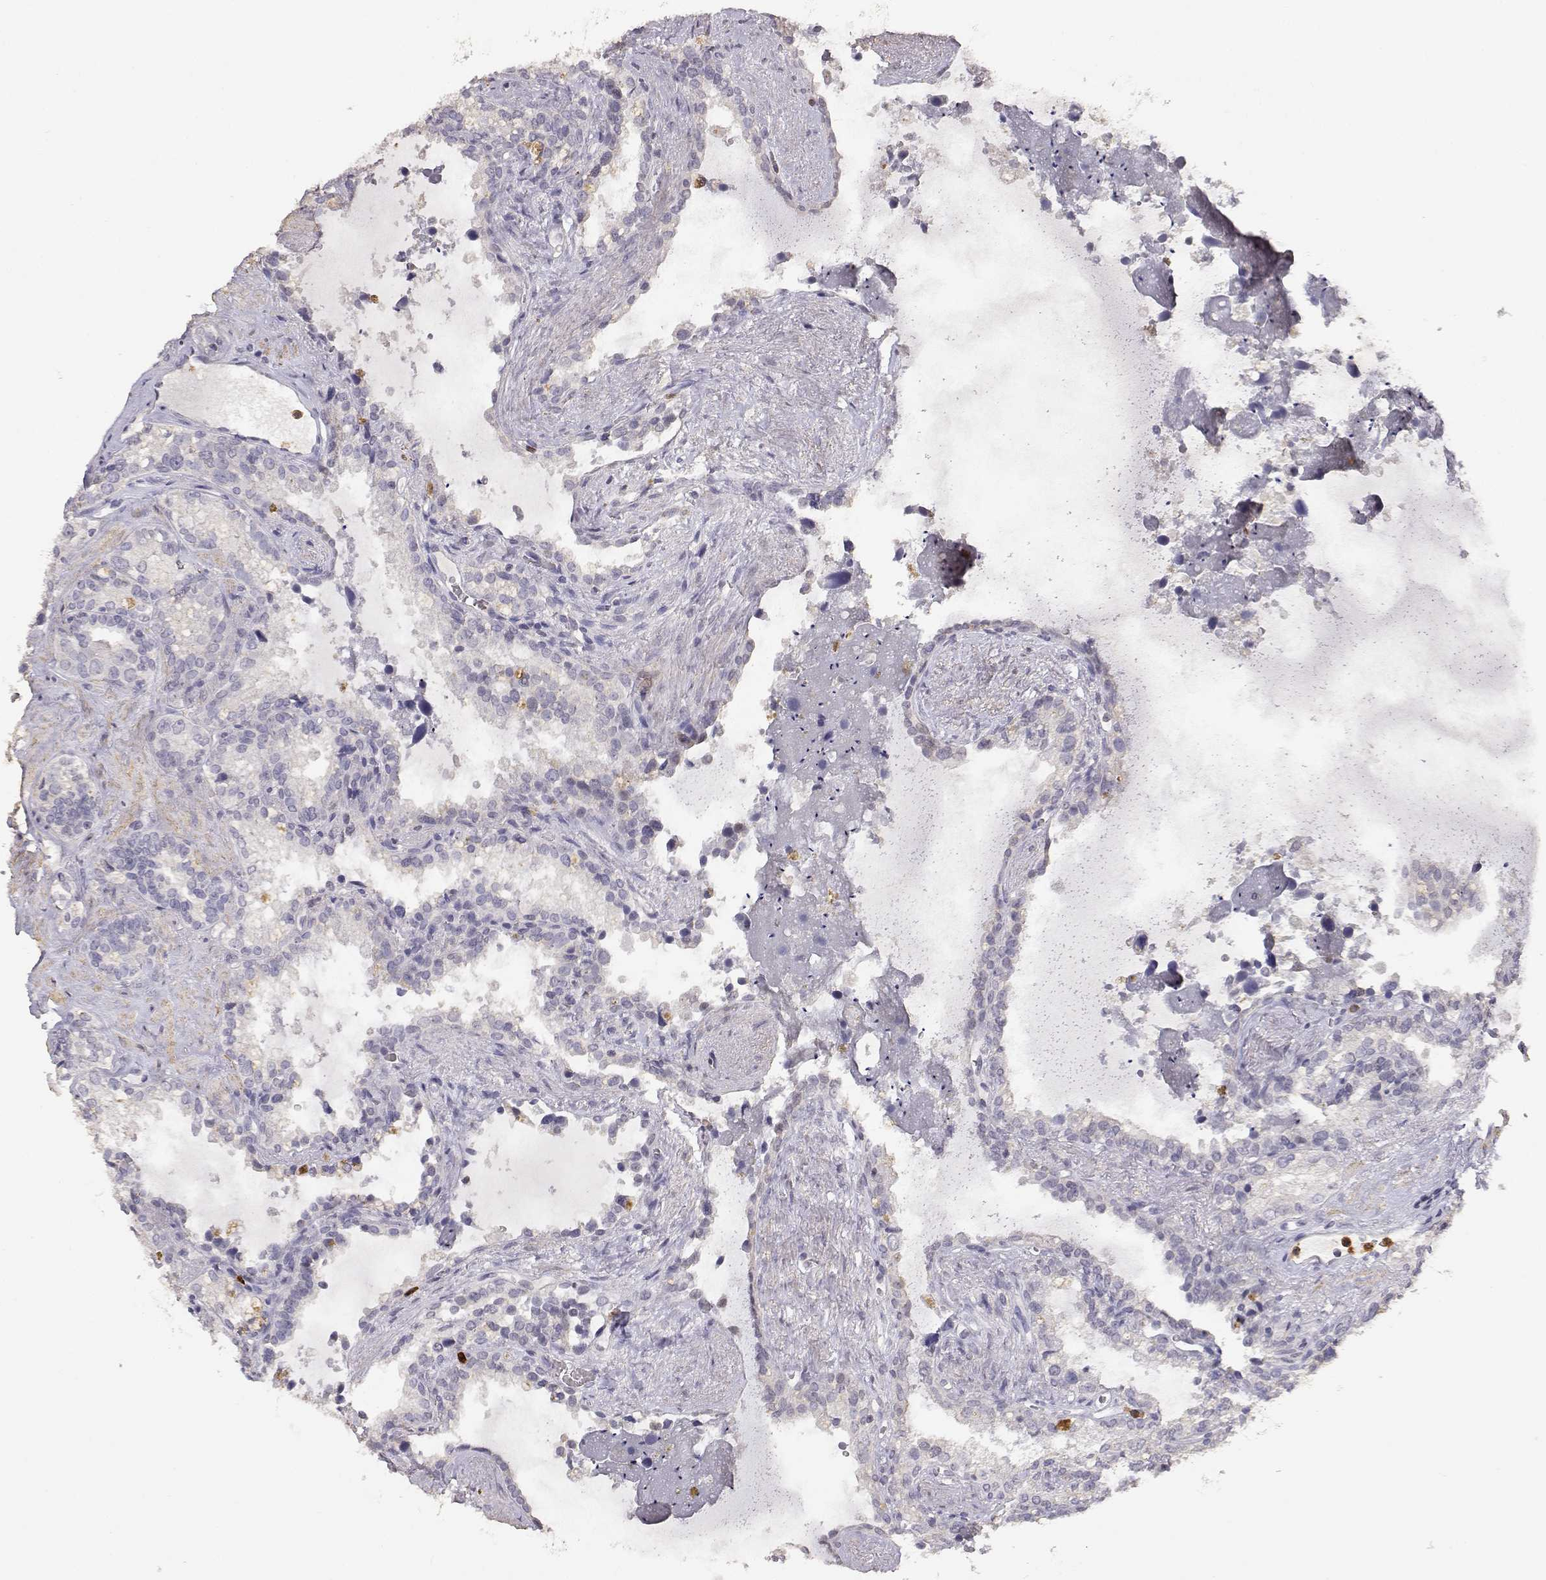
{"staining": {"intensity": "negative", "quantity": "none", "location": "none"}, "tissue": "seminal vesicle", "cell_type": "Glandular cells", "image_type": "normal", "snomed": [{"axis": "morphology", "description": "Normal tissue, NOS"}, {"axis": "topography", "description": "Seminal veicle"}], "caption": "IHC micrograph of normal seminal vesicle stained for a protein (brown), which exhibits no expression in glandular cells.", "gene": "TNFRSF10C", "patient": {"sex": "male", "age": 71}}